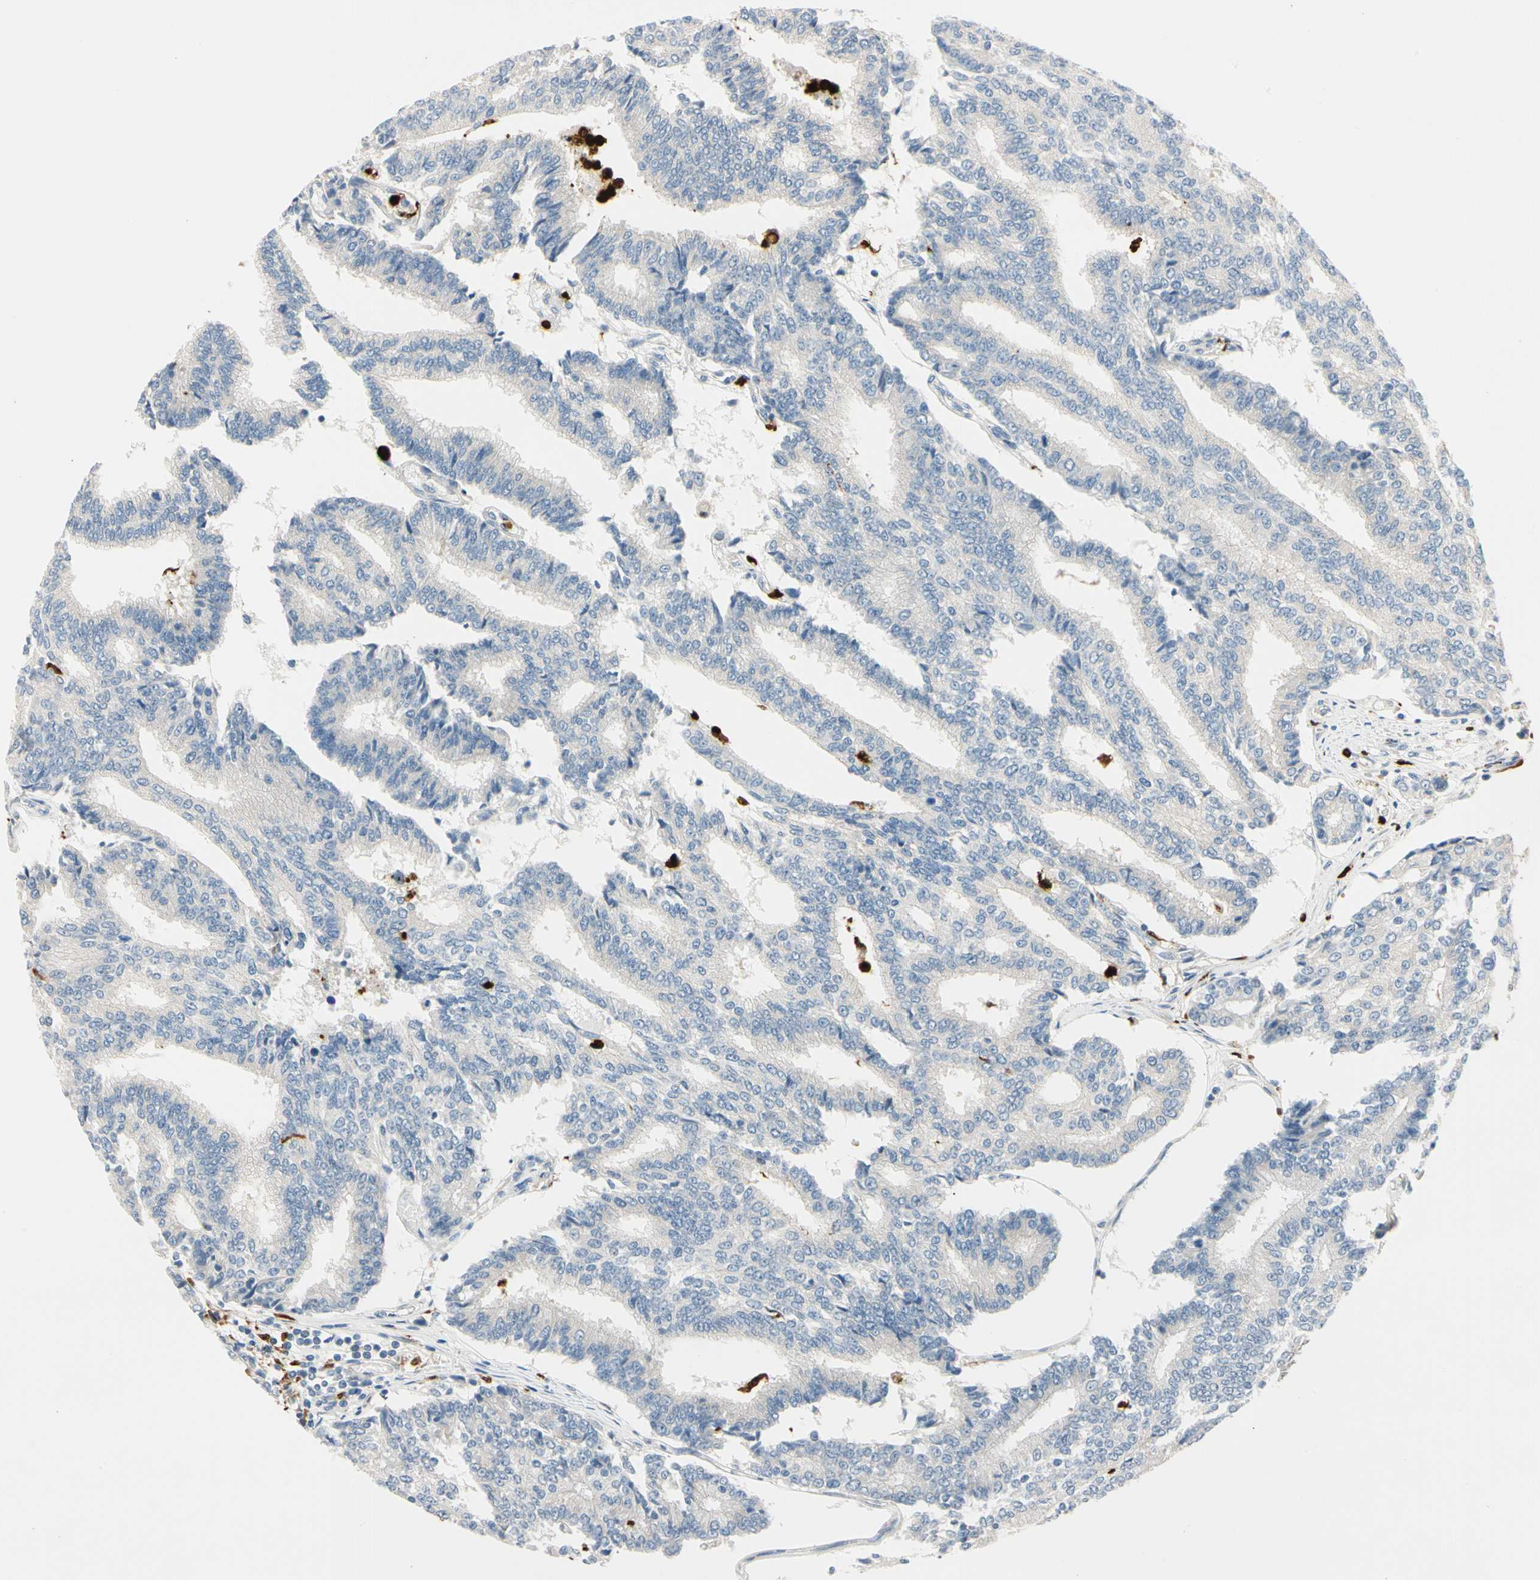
{"staining": {"intensity": "negative", "quantity": "none", "location": "none"}, "tissue": "prostate cancer", "cell_type": "Tumor cells", "image_type": "cancer", "snomed": [{"axis": "morphology", "description": "Adenocarcinoma, High grade"}, {"axis": "topography", "description": "Prostate"}], "caption": "Immunohistochemistry (IHC) of prostate cancer (high-grade adenocarcinoma) shows no expression in tumor cells.", "gene": "TRAF5", "patient": {"sex": "male", "age": 55}}